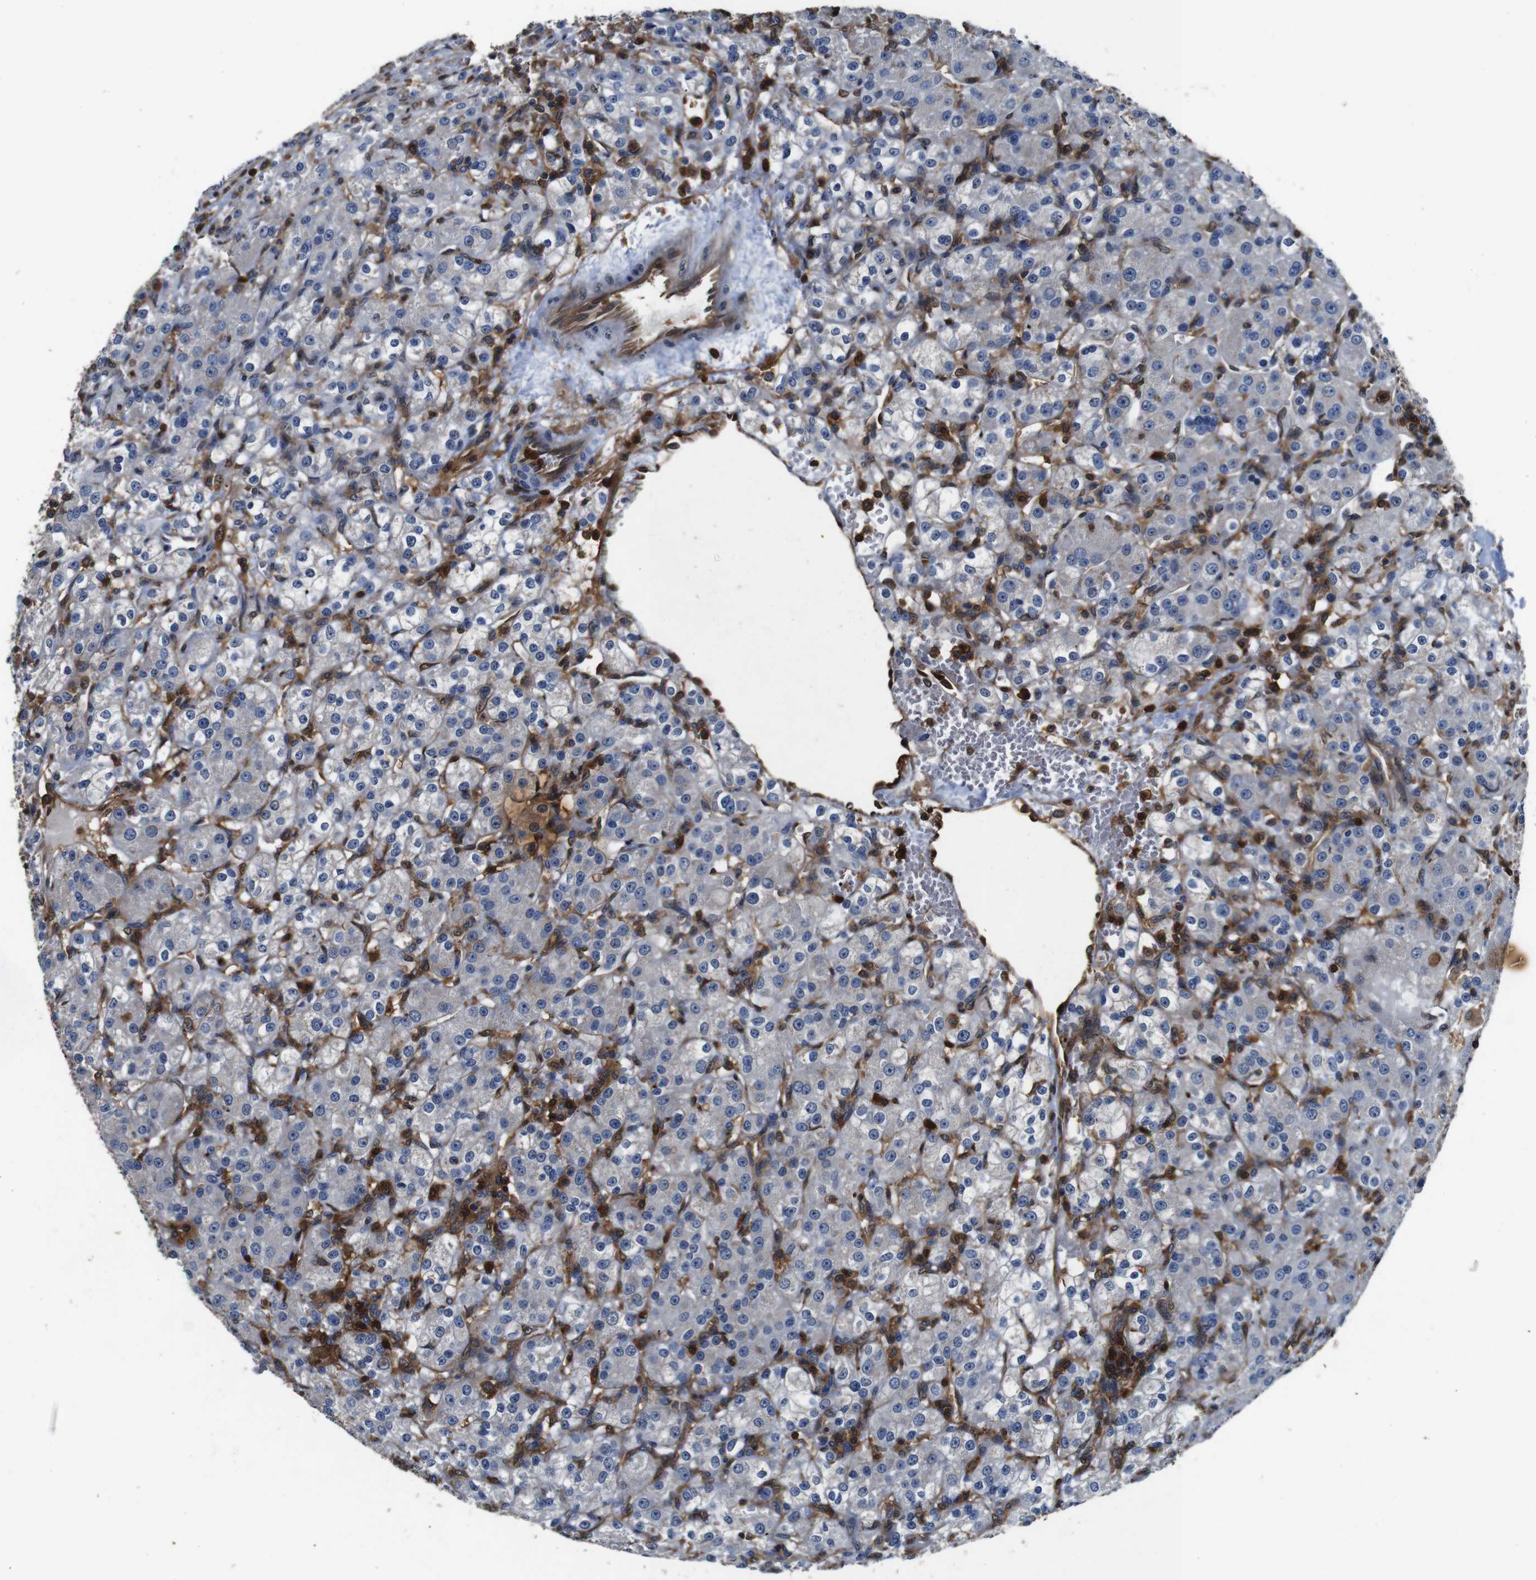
{"staining": {"intensity": "negative", "quantity": "none", "location": "none"}, "tissue": "renal cancer", "cell_type": "Tumor cells", "image_type": "cancer", "snomed": [{"axis": "morphology", "description": "Normal tissue, NOS"}, {"axis": "morphology", "description": "Adenocarcinoma, NOS"}, {"axis": "topography", "description": "Kidney"}], "caption": "Histopathology image shows no protein staining in tumor cells of renal cancer (adenocarcinoma) tissue. (DAB (3,3'-diaminobenzidine) immunohistochemistry, high magnification).", "gene": "ANXA1", "patient": {"sex": "male", "age": 61}}